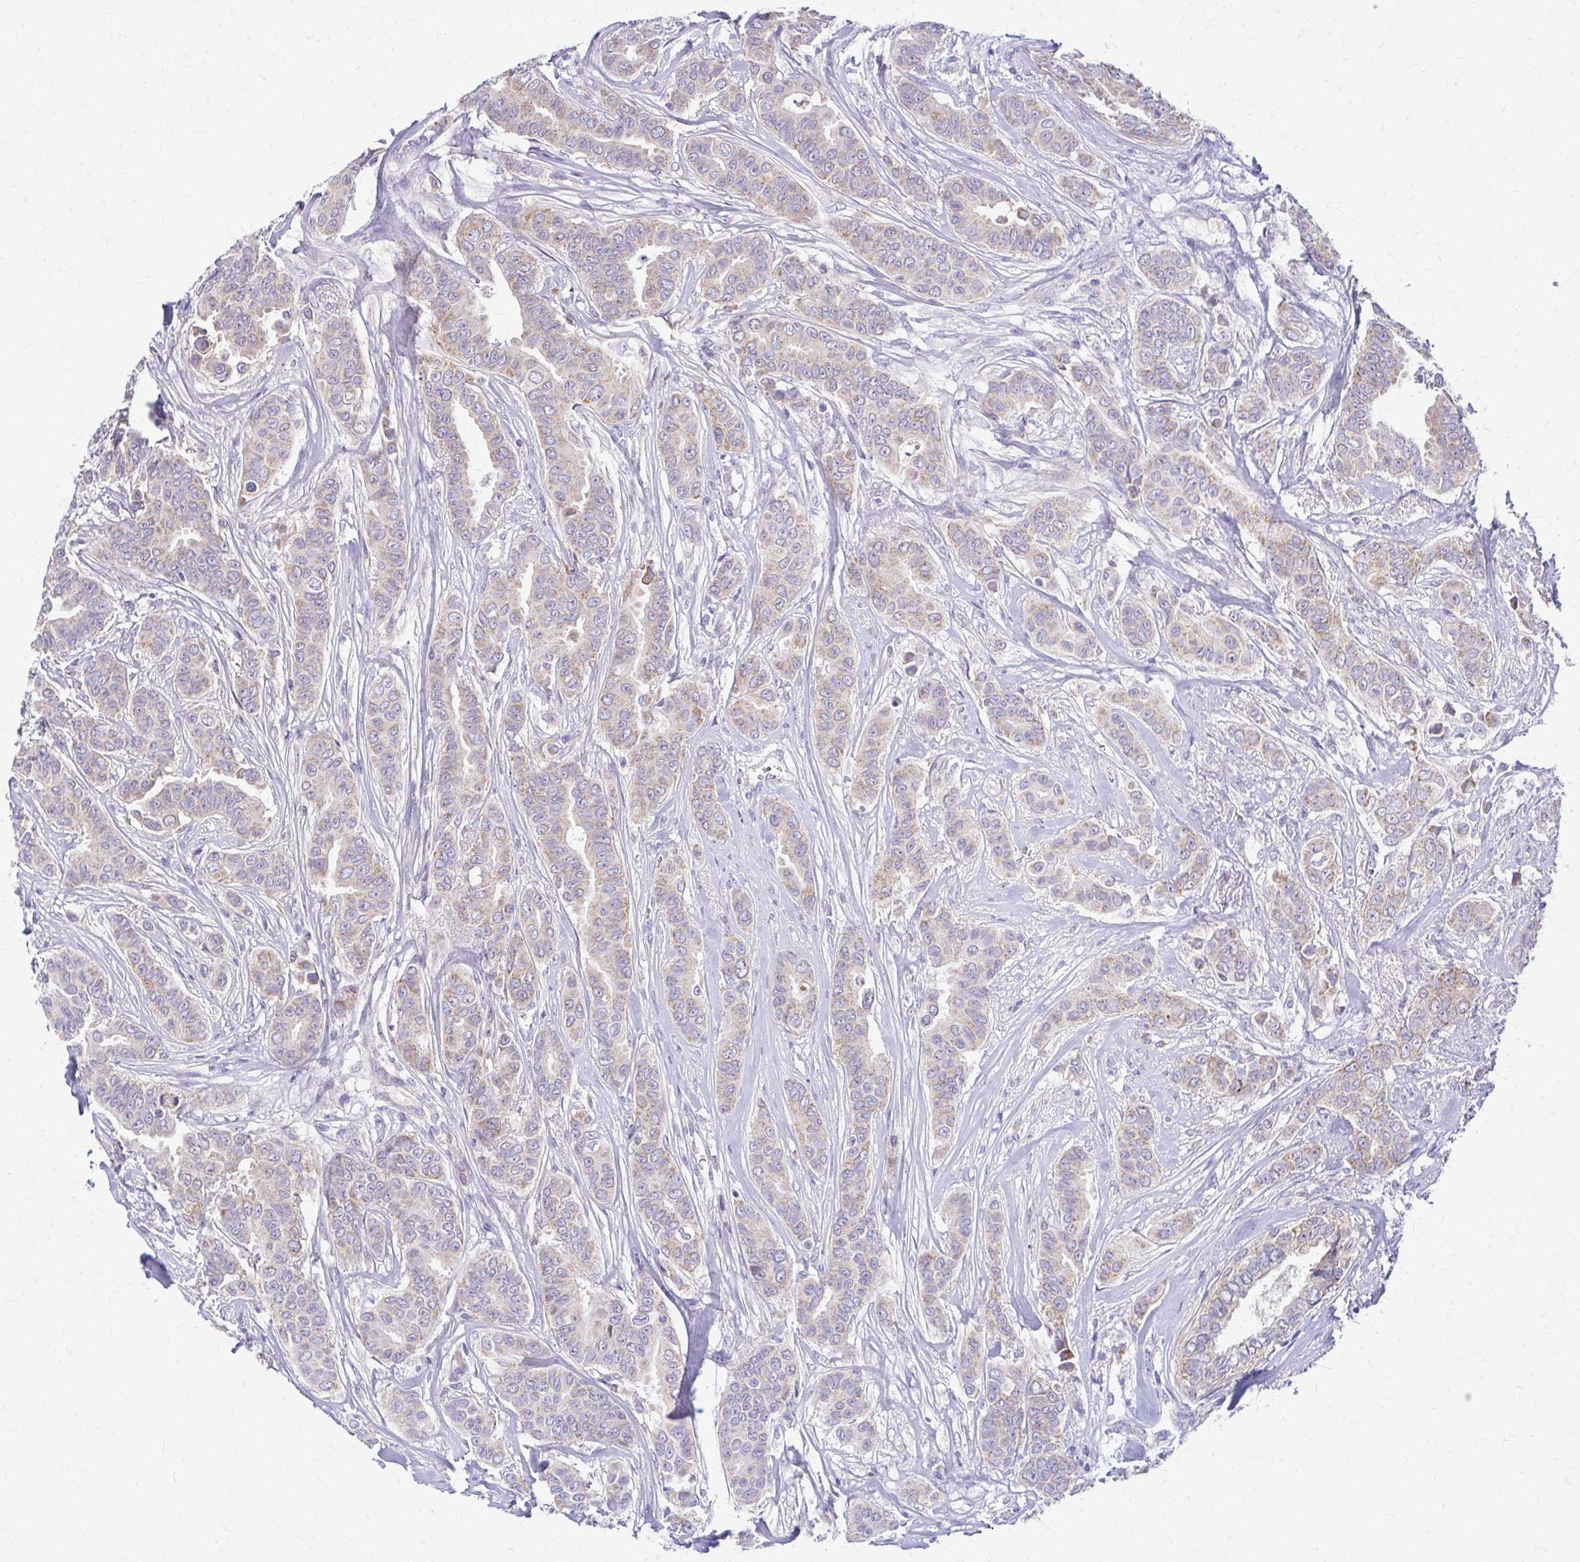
{"staining": {"intensity": "weak", "quantity": "25%-75%", "location": "cytoplasmic/membranous"}, "tissue": "breast cancer", "cell_type": "Tumor cells", "image_type": "cancer", "snomed": [{"axis": "morphology", "description": "Duct carcinoma"}, {"axis": "topography", "description": "Breast"}], "caption": "Breast infiltrating ductal carcinoma was stained to show a protein in brown. There is low levels of weak cytoplasmic/membranous positivity in approximately 25%-75% of tumor cells. The staining is performed using DAB brown chromogen to label protein expression. The nuclei are counter-stained blue using hematoxylin.", "gene": "SAMD13", "patient": {"sex": "female", "age": 45}}